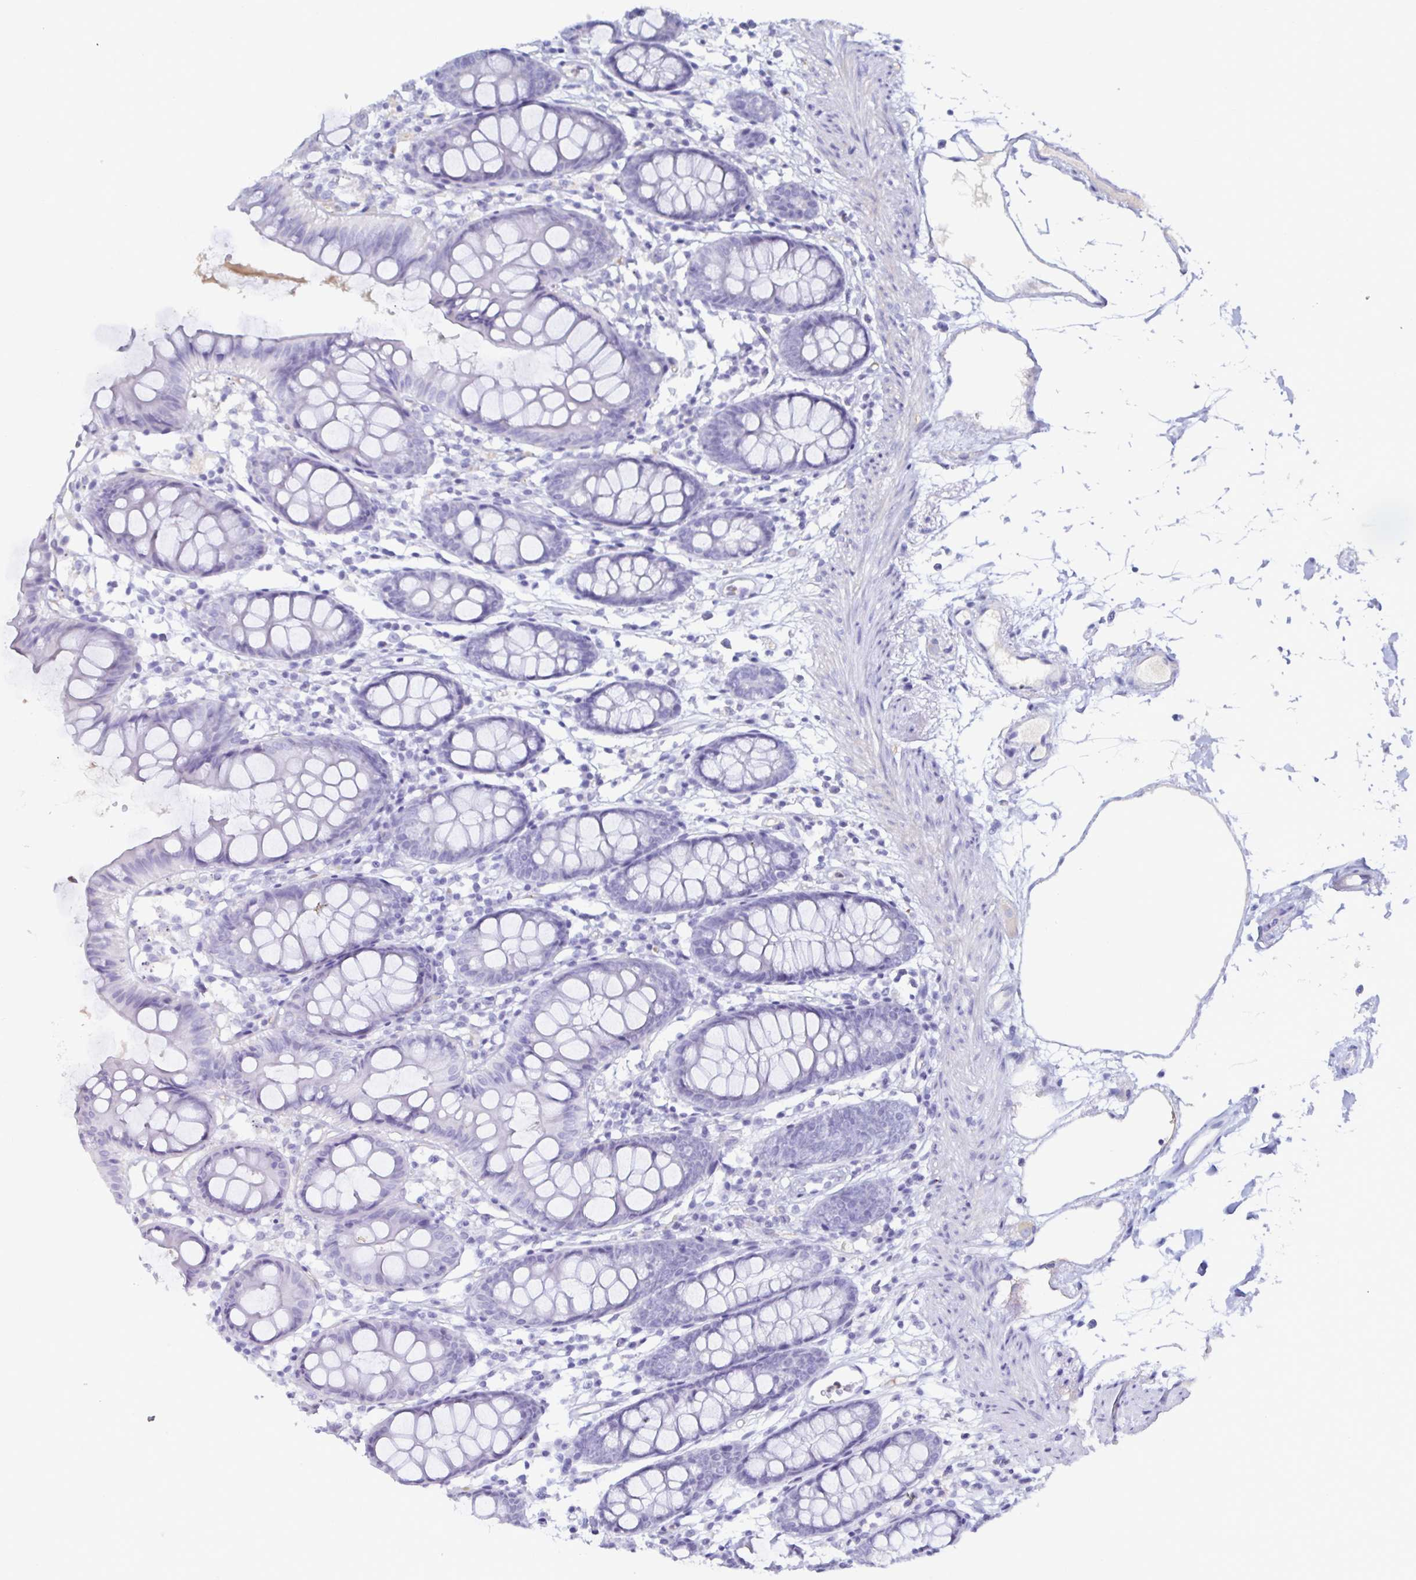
{"staining": {"intensity": "negative", "quantity": "none", "location": "none"}, "tissue": "colon", "cell_type": "Endothelial cells", "image_type": "normal", "snomed": [{"axis": "morphology", "description": "Normal tissue, NOS"}, {"axis": "topography", "description": "Colon"}], "caption": "The histopathology image exhibits no significant positivity in endothelial cells of colon.", "gene": "ACSBG2", "patient": {"sex": "female", "age": 84}}